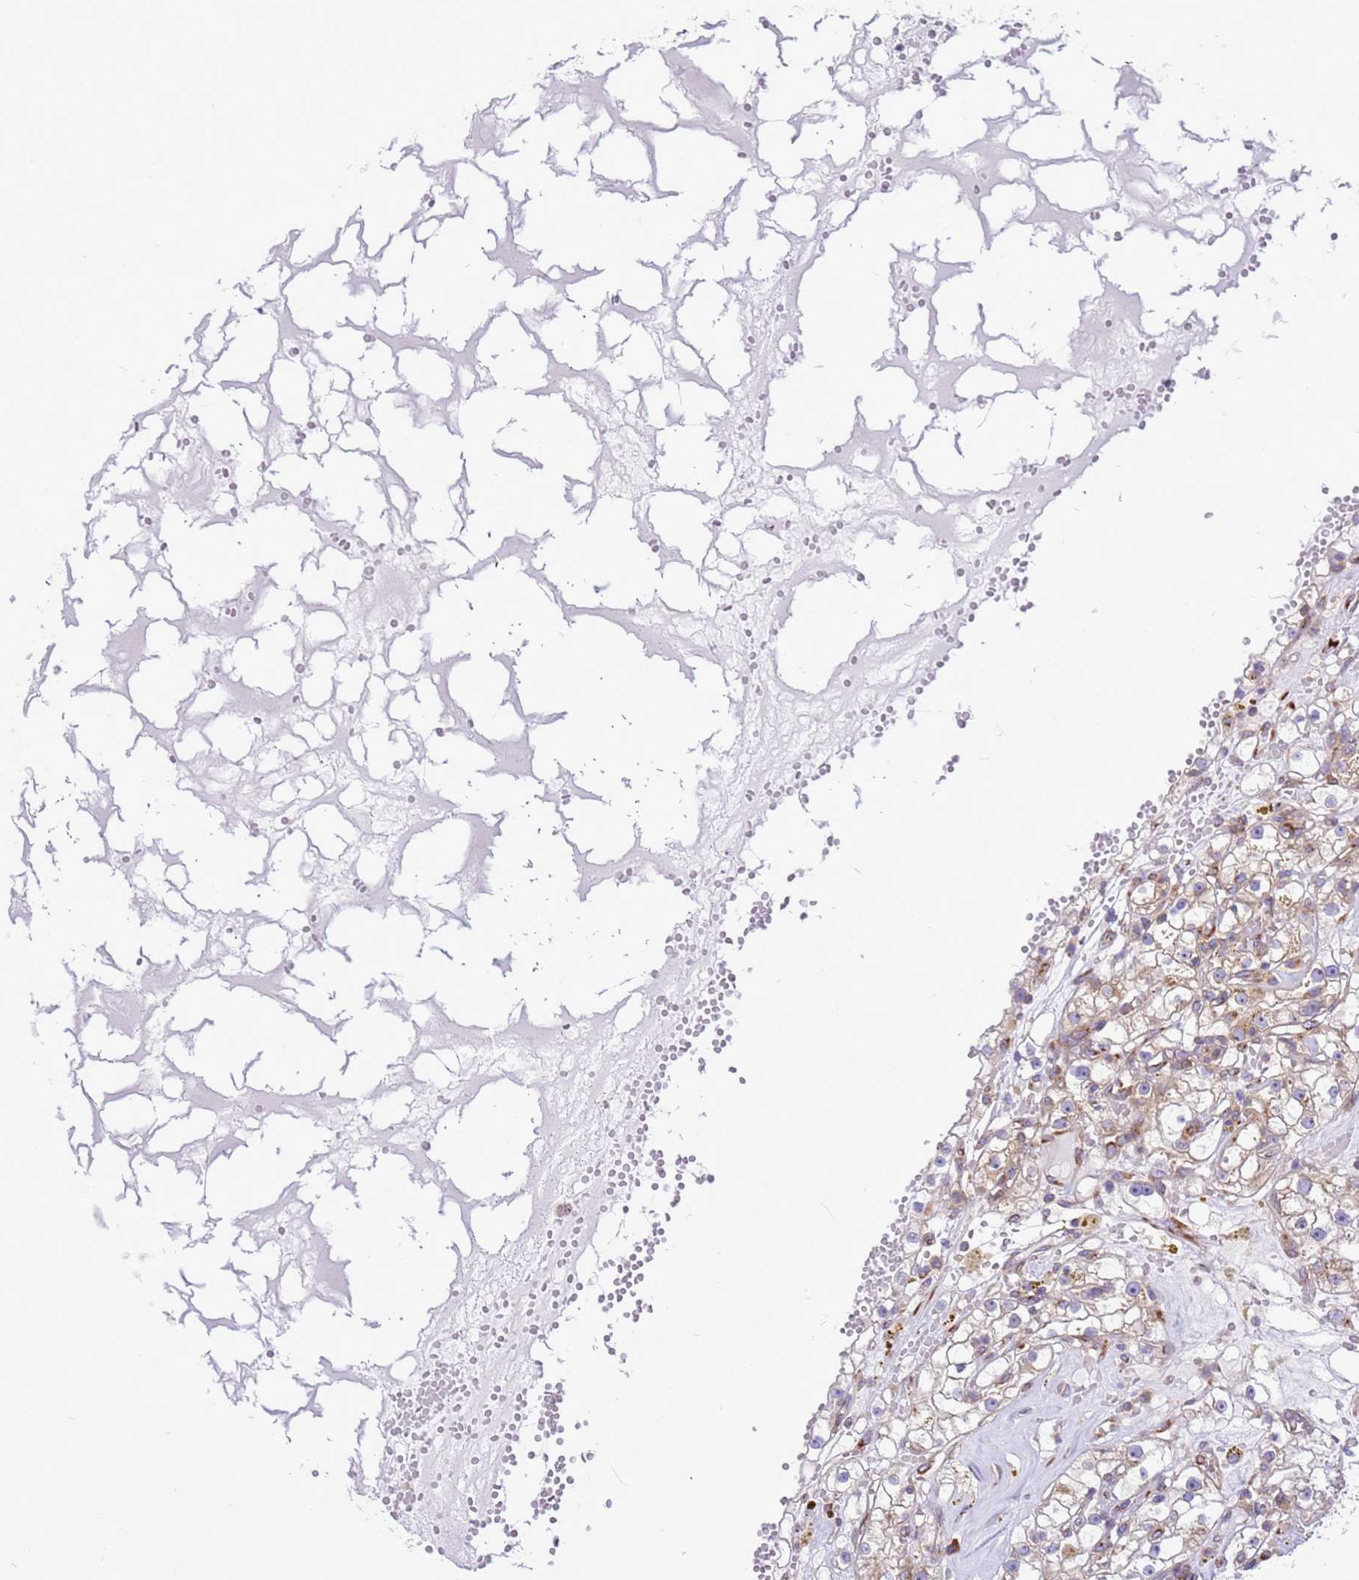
{"staining": {"intensity": "weak", "quantity": "25%-75%", "location": "cytoplasmic/membranous"}, "tissue": "renal cancer", "cell_type": "Tumor cells", "image_type": "cancer", "snomed": [{"axis": "morphology", "description": "Adenocarcinoma, NOS"}, {"axis": "topography", "description": "Kidney"}], "caption": "Immunohistochemistry (IHC) photomicrograph of neoplastic tissue: renal cancer stained using IHC shows low levels of weak protein expression localized specifically in the cytoplasmic/membranous of tumor cells, appearing as a cytoplasmic/membranous brown color.", "gene": "VARS1", "patient": {"sex": "male", "age": 56}}